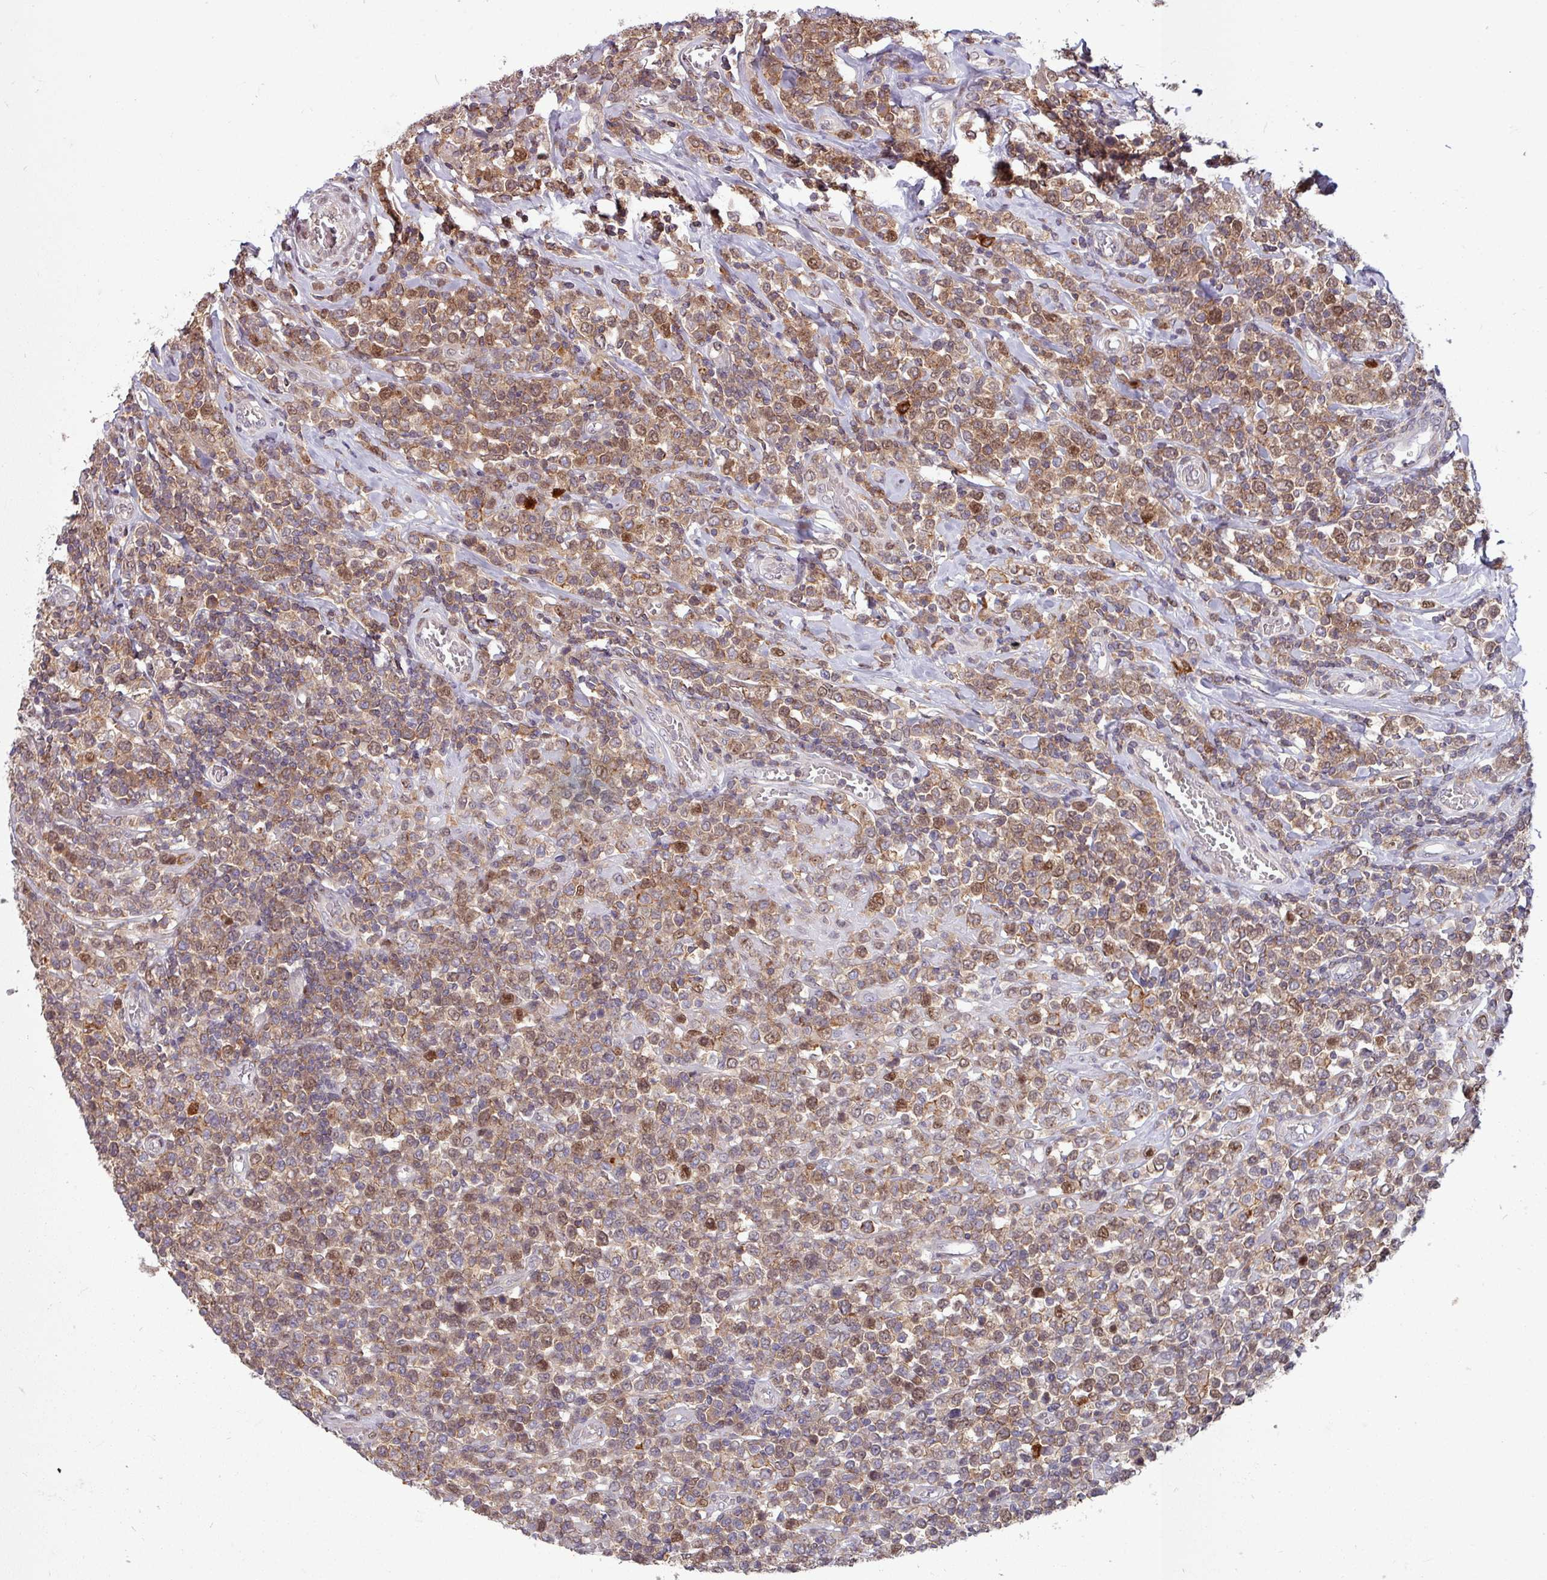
{"staining": {"intensity": "moderate", "quantity": ">75%", "location": "cytoplasmic/membranous"}, "tissue": "lymphoma", "cell_type": "Tumor cells", "image_type": "cancer", "snomed": [{"axis": "morphology", "description": "Malignant lymphoma, non-Hodgkin's type, High grade"}, {"axis": "topography", "description": "Soft tissue"}], "caption": "Moderate cytoplasmic/membranous staining for a protein is identified in about >75% of tumor cells of lymphoma using immunohistochemistry (IHC).", "gene": "PRRX1", "patient": {"sex": "female", "age": 56}}